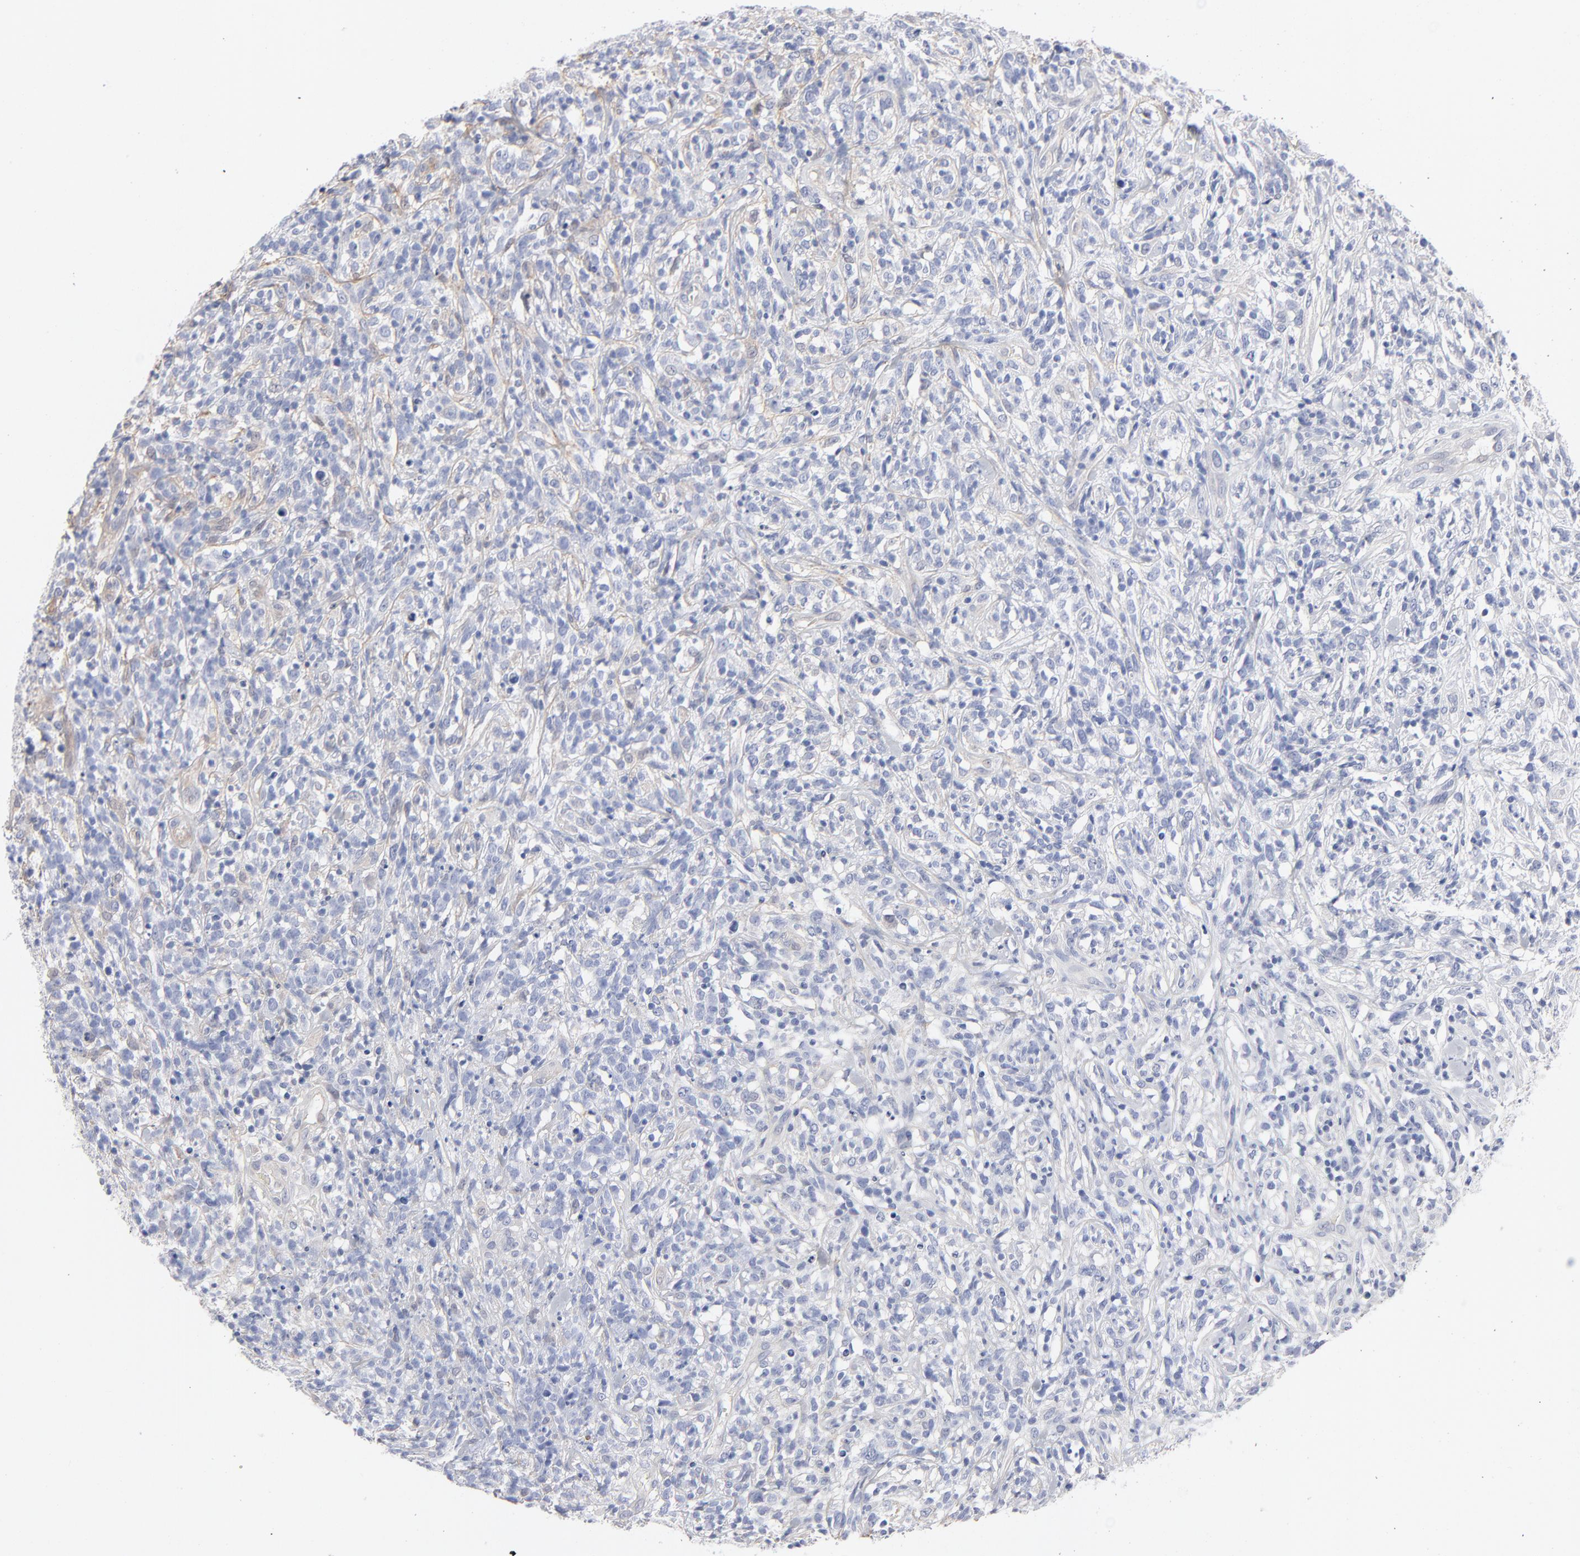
{"staining": {"intensity": "negative", "quantity": "none", "location": "none"}, "tissue": "lymphoma", "cell_type": "Tumor cells", "image_type": "cancer", "snomed": [{"axis": "morphology", "description": "Malignant lymphoma, non-Hodgkin's type, High grade"}, {"axis": "topography", "description": "Lymph node"}], "caption": "A photomicrograph of human lymphoma is negative for staining in tumor cells.", "gene": "ARRB1", "patient": {"sex": "female", "age": 73}}